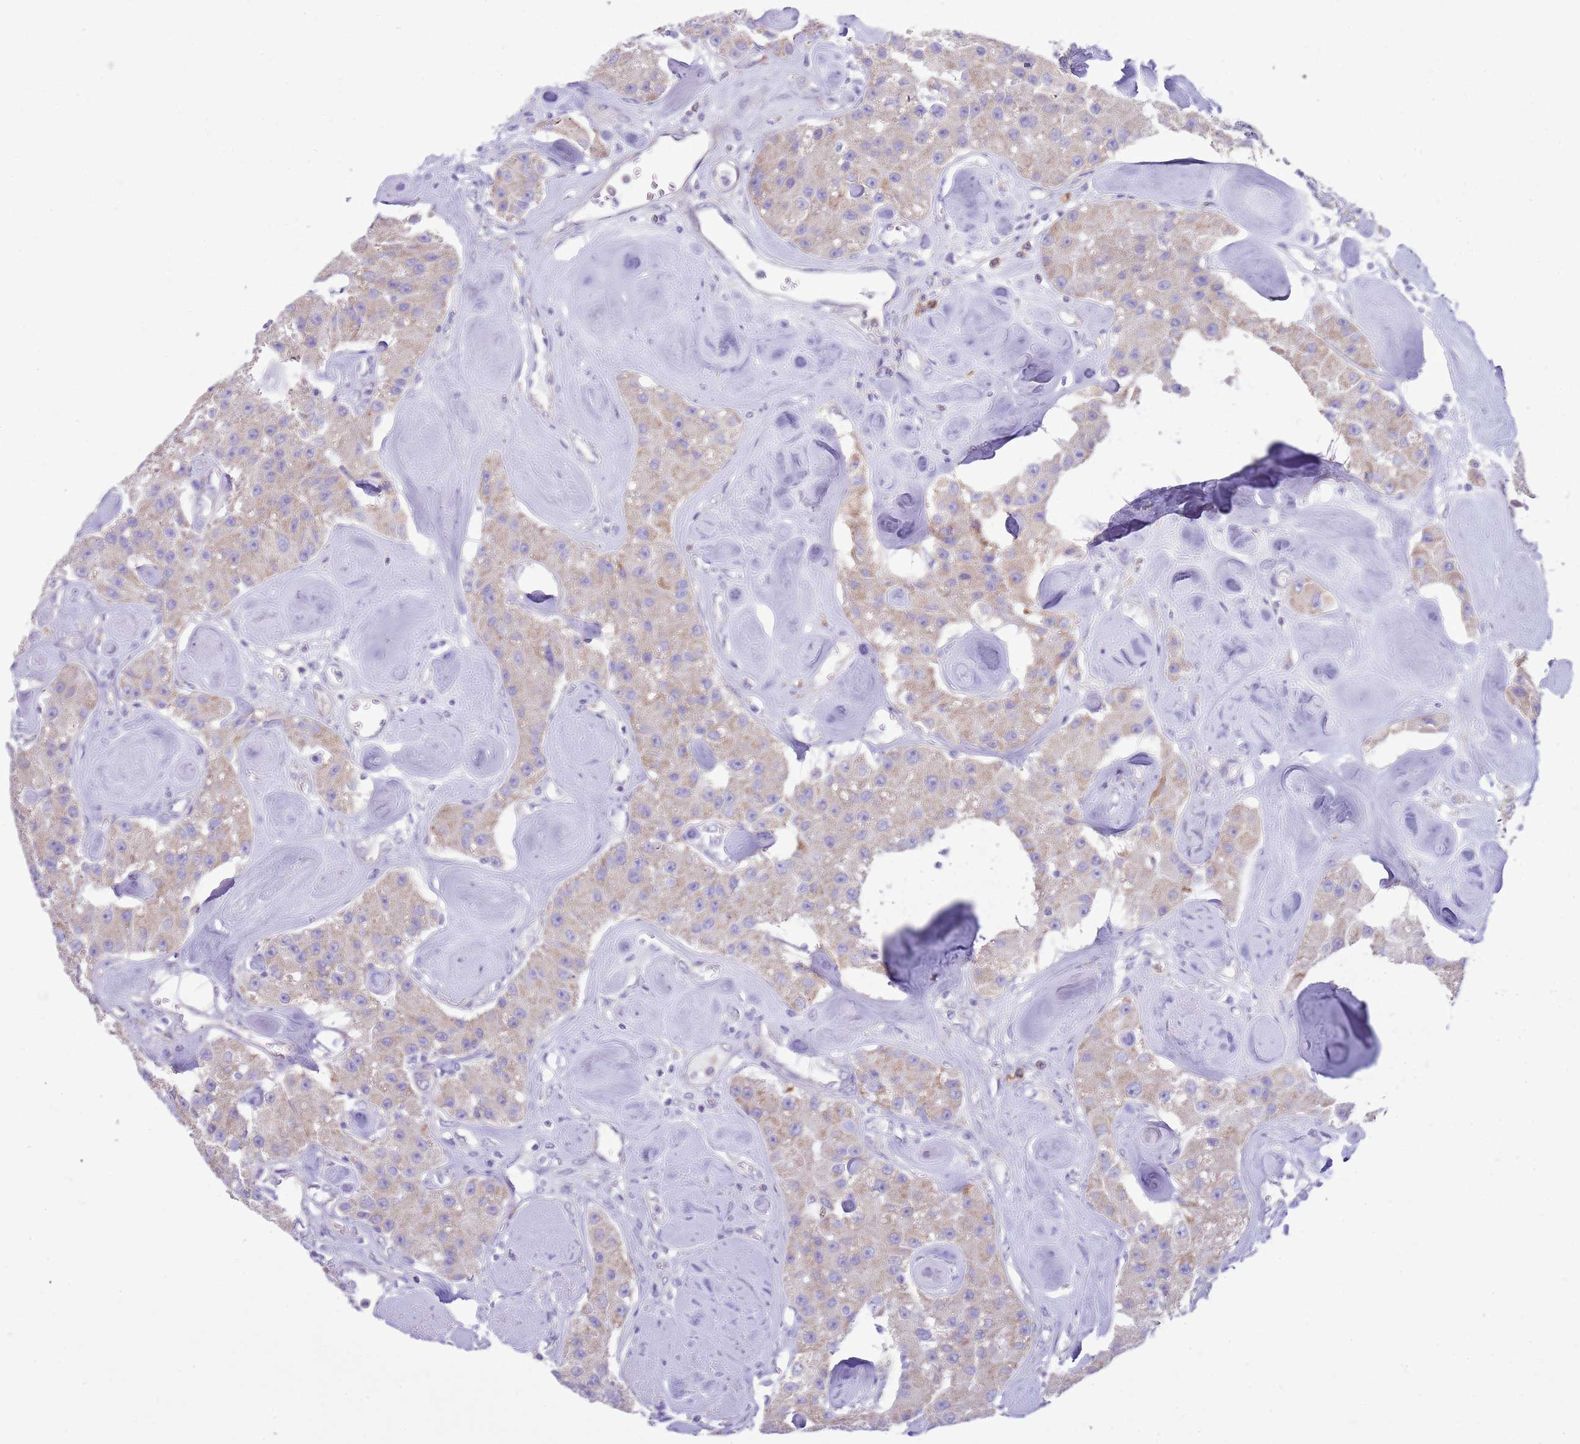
{"staining": {"intensity": "weak", "quantity": "25%-75%", "location": "cytoplasmic/membranous"}, "tissue": "carcinoid", "cell_type": "Tumor cells", "image_type": "cancer", "snomed": [{"axis": "morphology", "description": "Carcinoid, malignant, NOS"}, {"axis": "topography", "description": "Pancreas"}], "caption": "A micrograph of human malignant carcinoid stained for a protein shows weak cytoplasmic/membranous brown staining in tumor cells.", "gene": "OAZ2", "patient": {"sex": "male", "age": 41}}